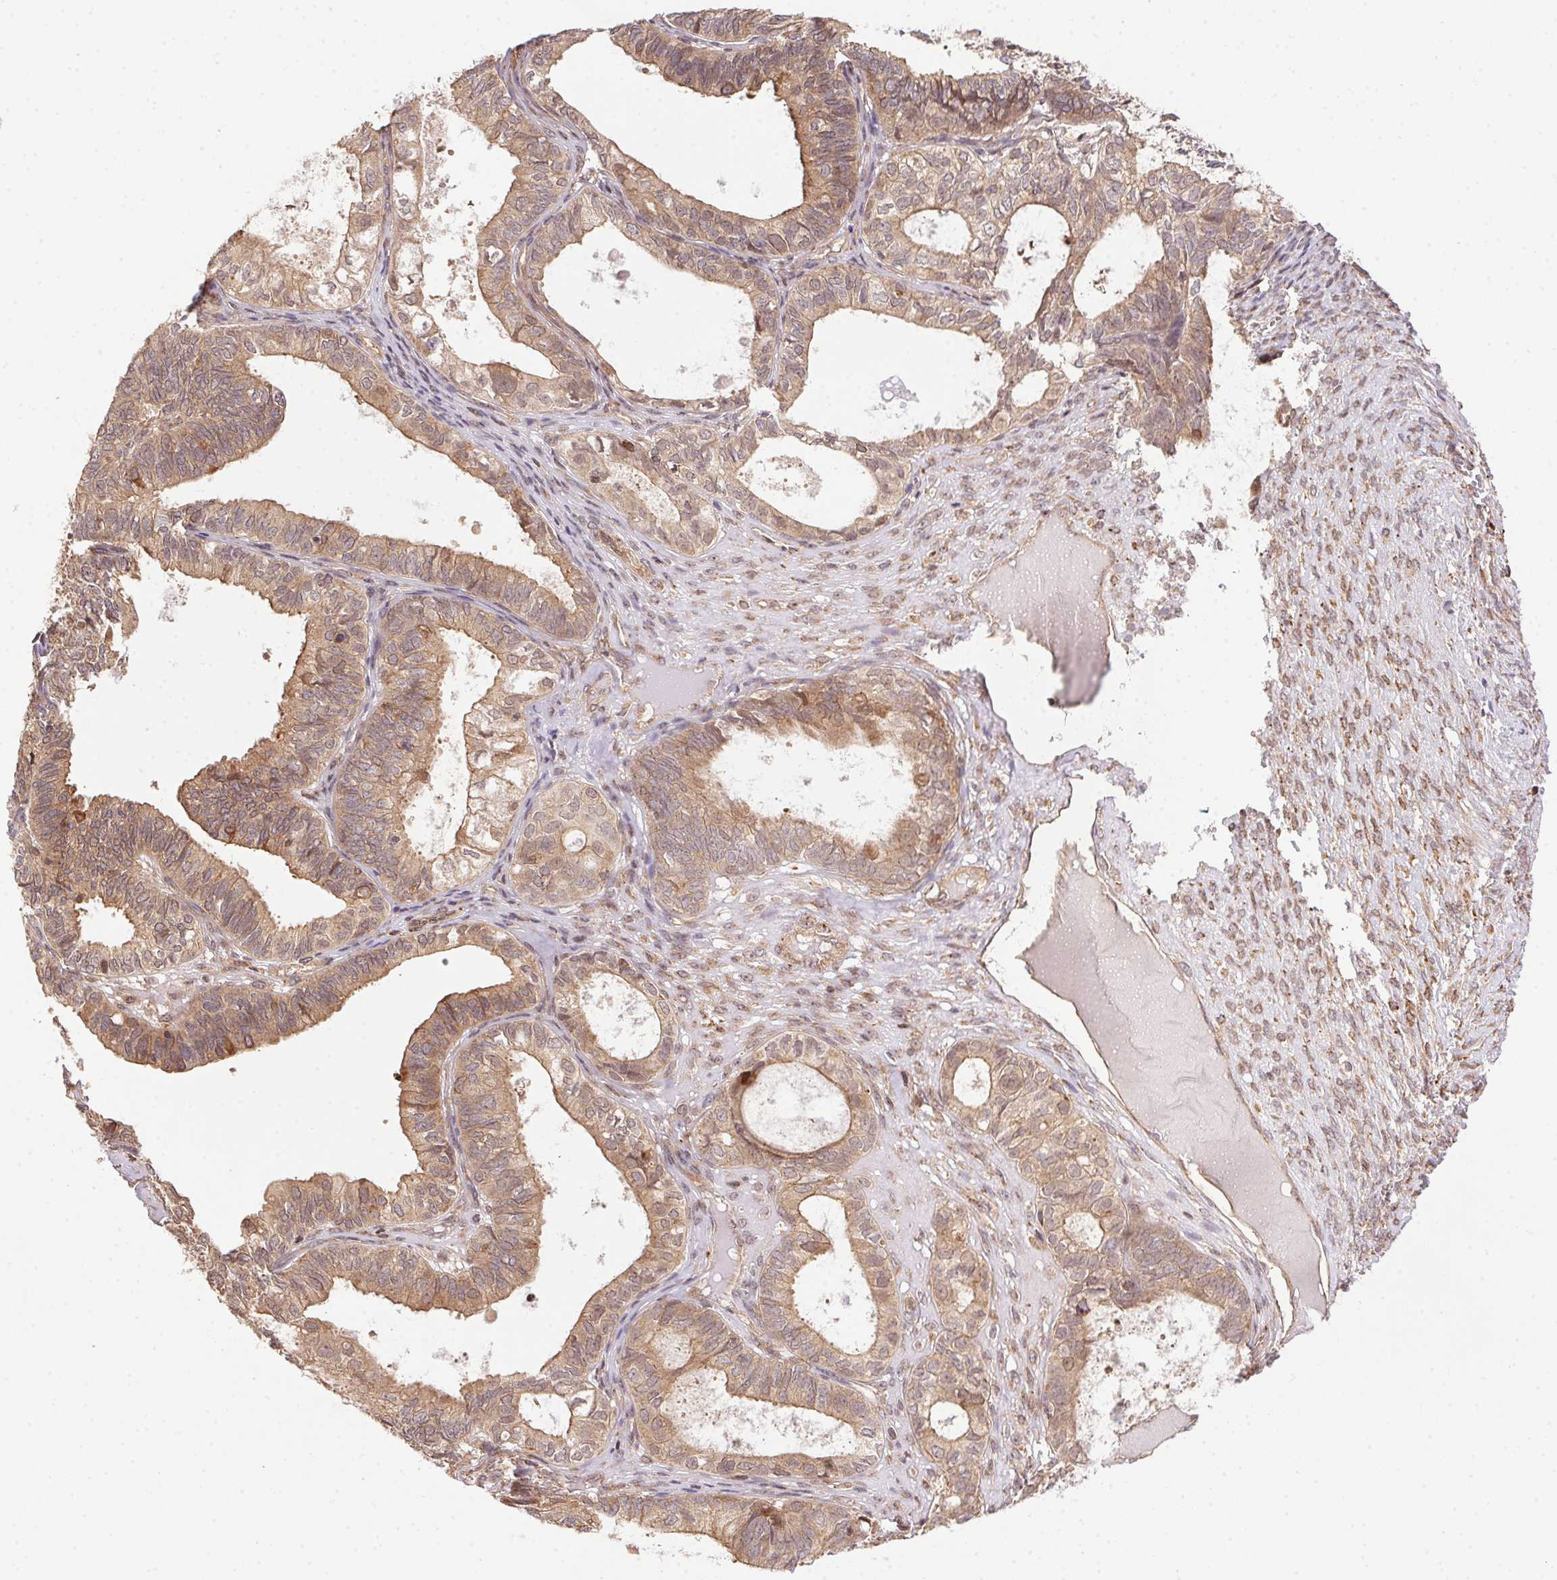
{"staining": {"intensity": "moderate", "quantity": ">75%", "location": "cytoplasmic/membranous"}, "tissue": "ovarian cancer", "cell_type": "Tumor cells", "image_type": "cancer", "snomed": [{"axis": "morphology", "description": "Carcinoma, endometroid"}, {"axis": "topography", "description": "Ovary"}], "caption": "DAB immunohistochemical staining of human ovarian cancer demonstrates moderate cytoplasmic/membranous protein positivity in about >75% of tumor cells.", "gene": "MEX3D", "patient": {"sex": "female", "age": 64}}